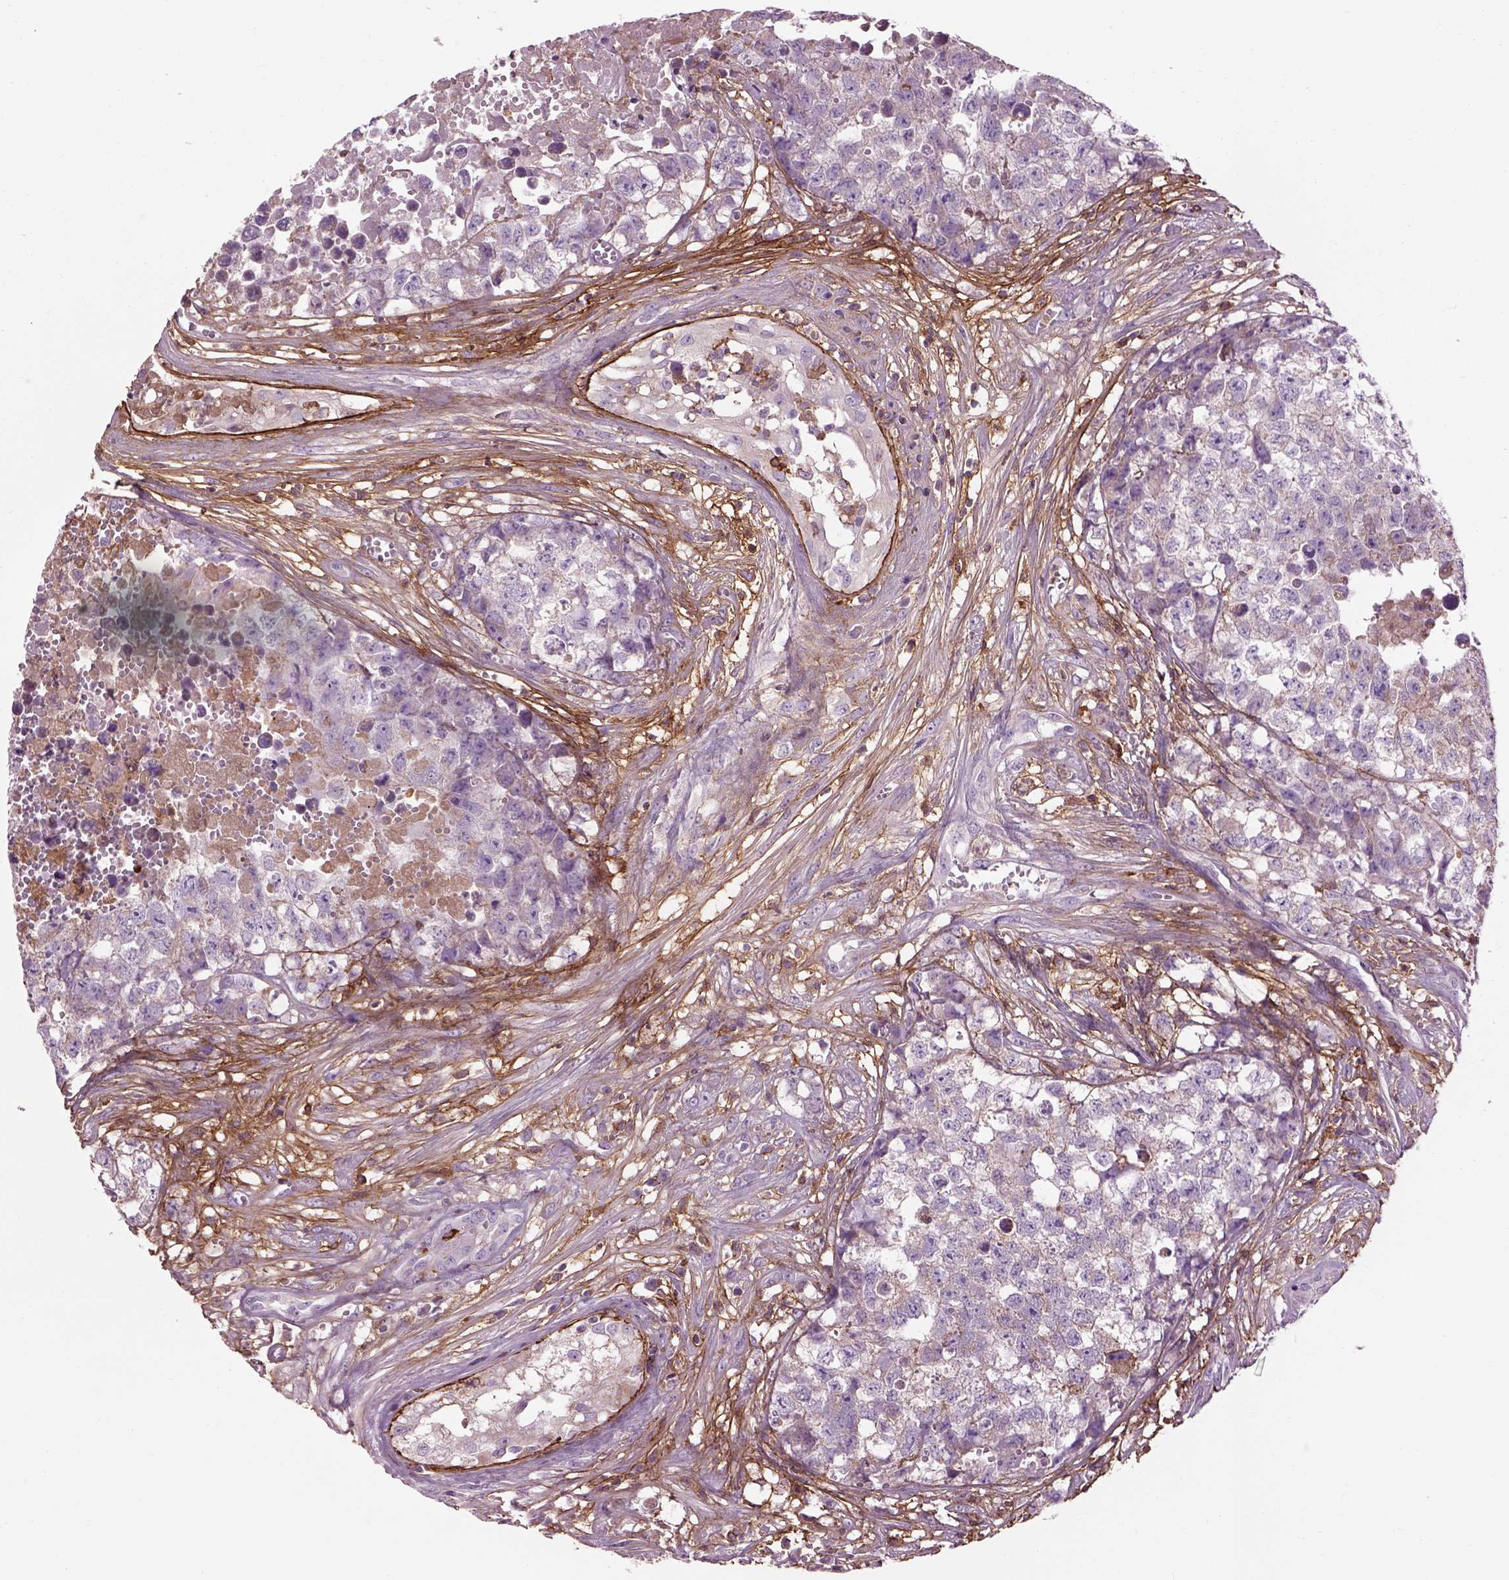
{"staining": {"intensity": "negative", "quantity": "none", "location": "none"}, "tissue": "testis cancer", "cell_type": "Tumor cells", "image_type": "cancer", "snomed": [{"axis": "morphology", "description": "Seminoma, NOS"}, {"axis": "morphology", "description": "Carcinoma, Embryonal, NOS"}, {"axis": "topography", "description": "Testis"}], "caption": "Tumor cells show no significant protein expression in testis embryonal carcinoma.", "gene": "EMILIN2", "patient": {"sex": "male", "age": 22}}